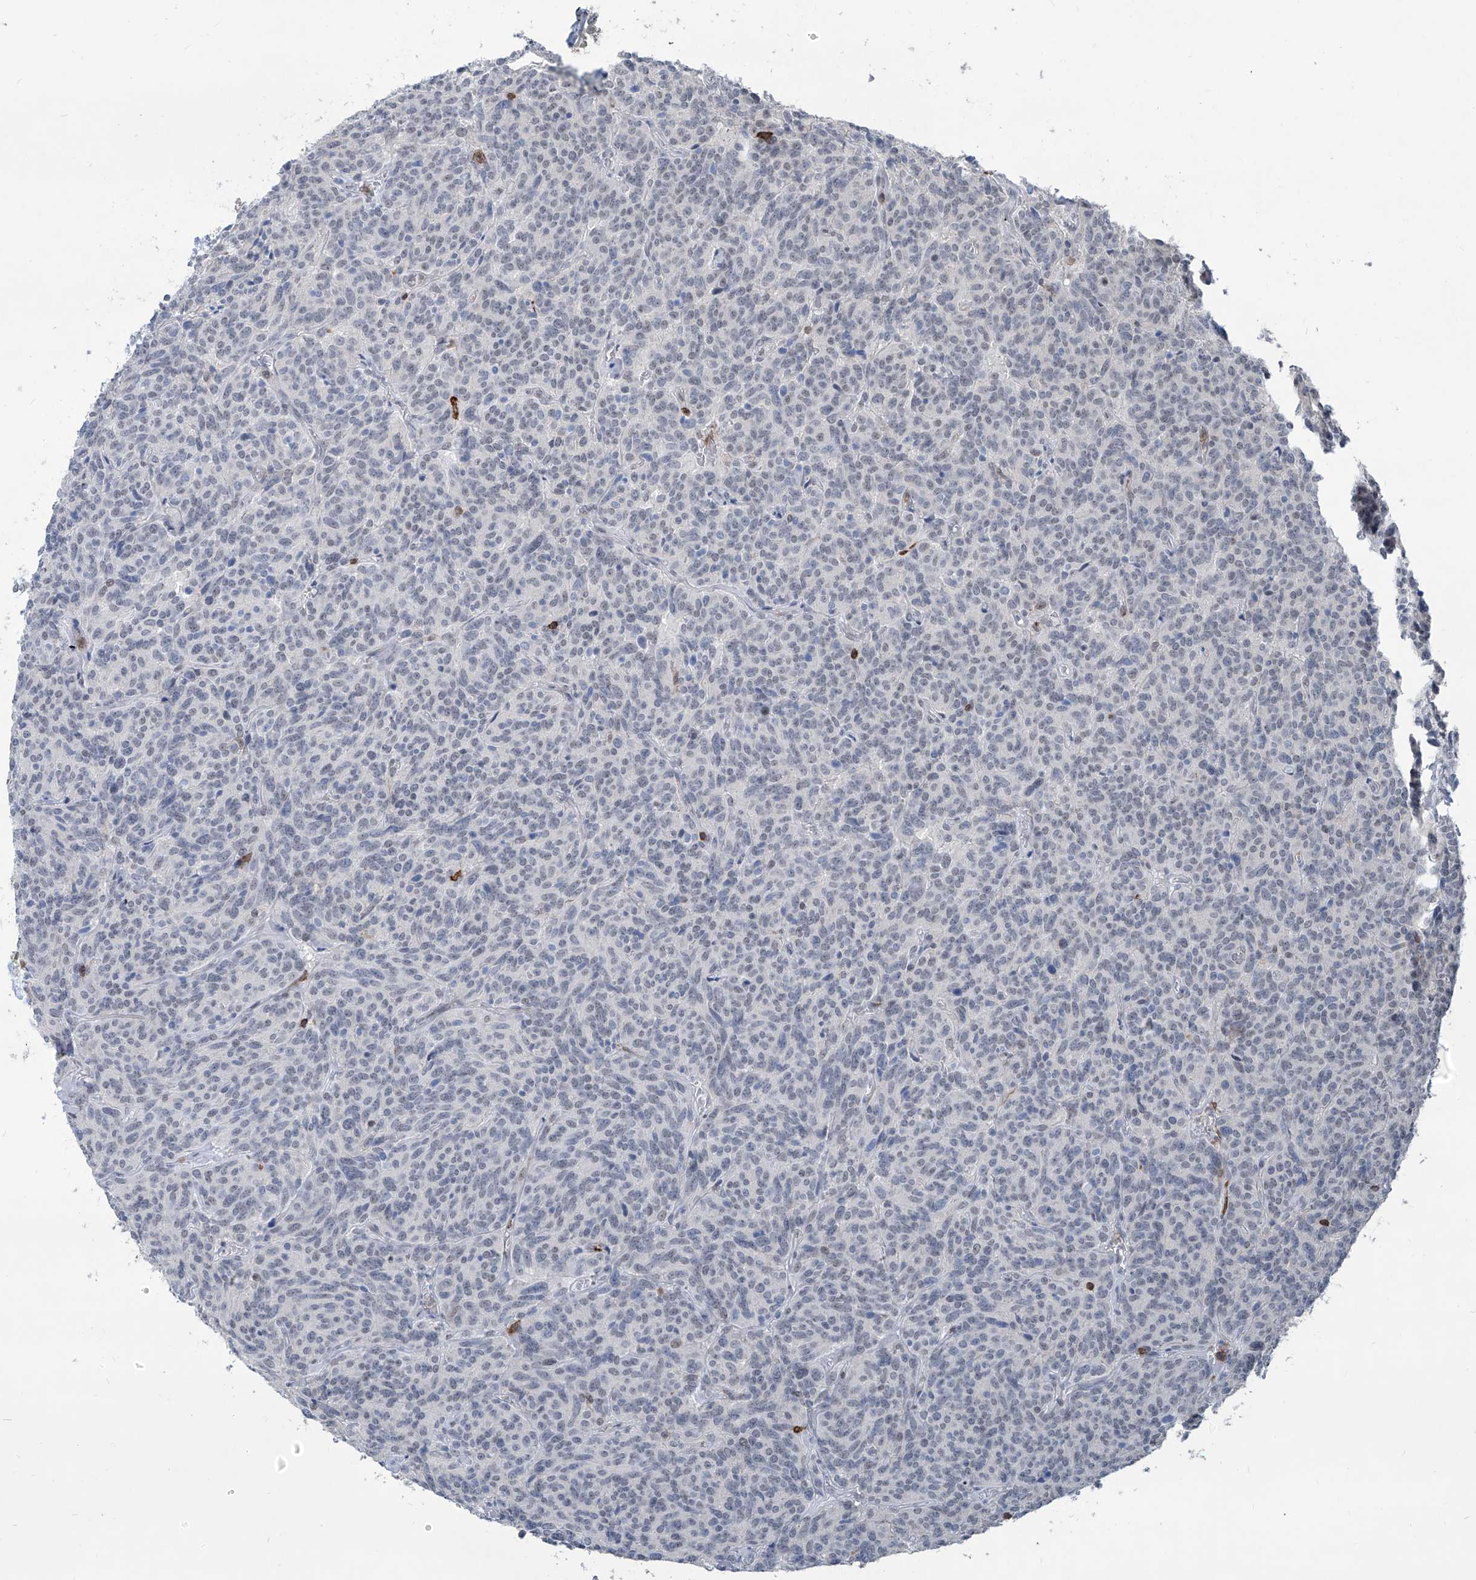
{"staining": {"intensity": "negative", "quantity": "none", "location": "none"}, "tissue": "carcinoid", "cell_type": "Tumor cells", "image_type": "cancer", "snomed": [{"axis": "morphology", "description": "Carcinoid, malignant, NOS"}, {"axis": "topography", "description": "Lung"}], "caption": "This micrograph is of carcinoid stained with IHC to label a protein in brown with the nuclei are counter-stained blue. There is no positivity in tumor cells.", "gene": "ZBTB48", "patient": {"sex": "female", "age": 46}}